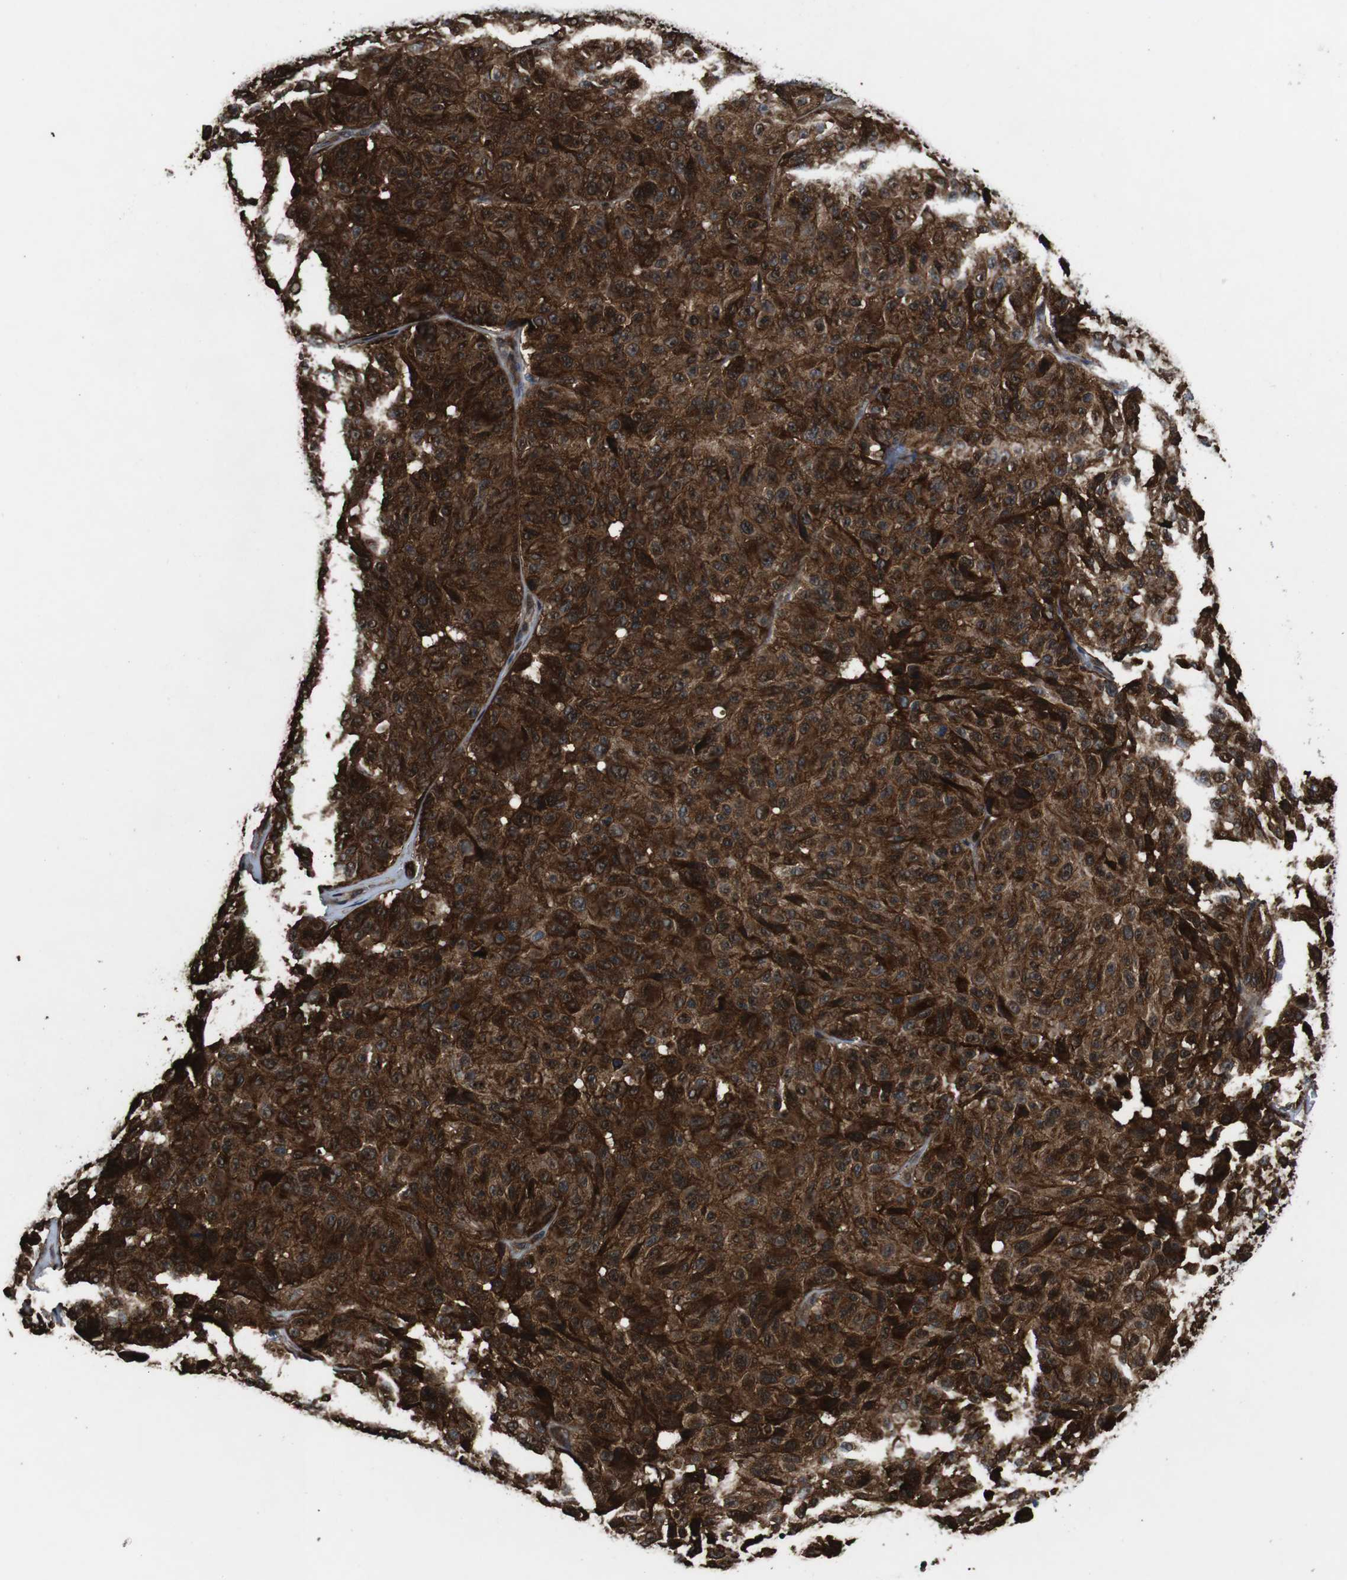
{"staining": {"intensity": "strong", "quantity": ">75%", "location": "cytoplasmic/membranous,nuclear"}, "tissue": "melanoma", "cell_type": "Tumor cells", "image_type": "cancer", "snomed": [{"axis": "morphology", "description": "Malignant melanoma, NOS"}, {"axis": "topography", "description": "Skin"}], "caption": "A high-resolution image shows IHC staining of melanoma, which demonstrates strong cytoplasmic/membranous and nuclear positivity in about >75% of tumor cells.", "gene": "ANXA1", "patient": {"sex": "female", "age": 46}}